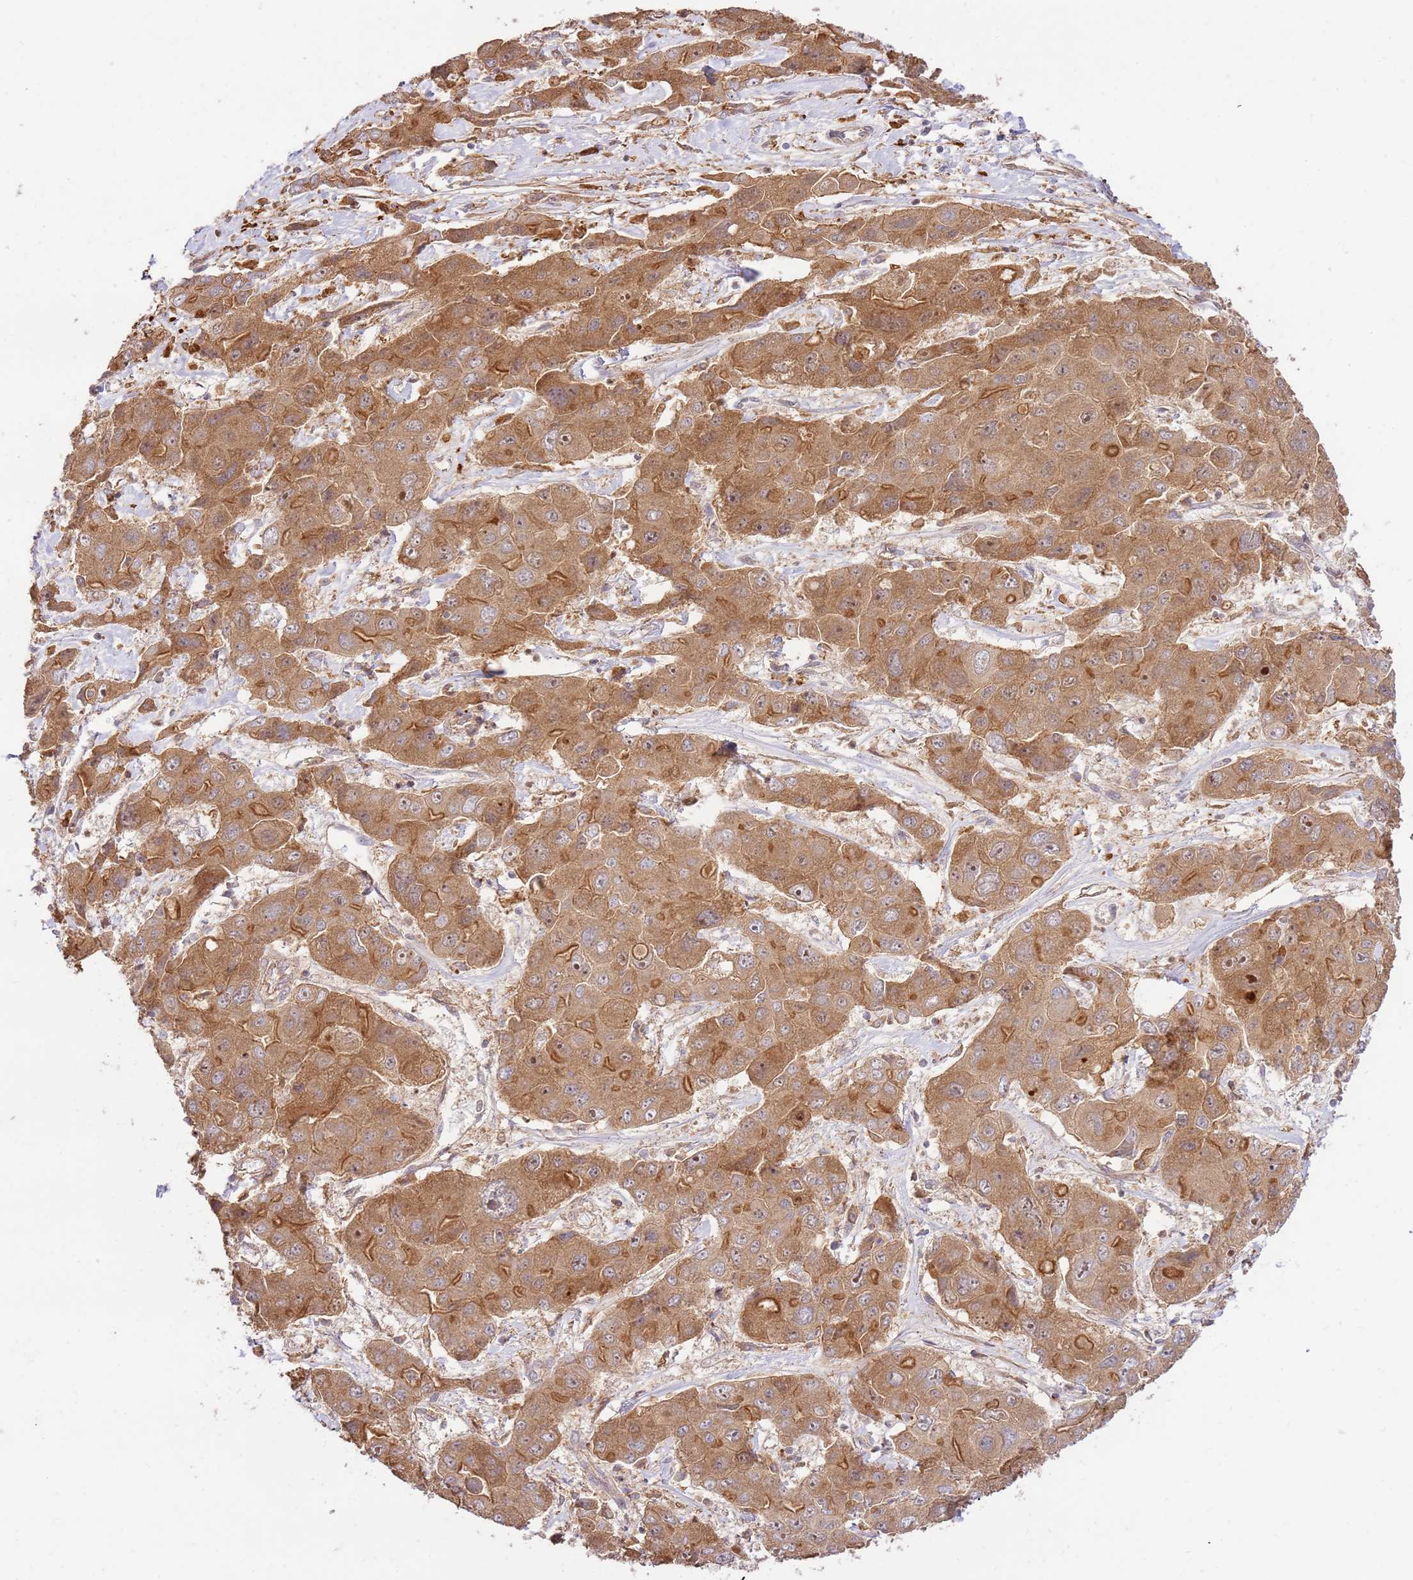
{"staining": {"intensity": "moderate", "quantity": ">75%", "location": "cytoplasmic/membranous"}, "tissue": "liver cancer", "cell_type": "Tumor cells", "image_type": "cancer", "snomed": [{"axis": "morphology", "description": "Cholangiocarcinoma"}, {"axis": "topography", "description": "Liver"}], "caption": "Immunohistochemistry image of neoplastic tissue: liver cancer stained using immunohistochemistry (IHC) displays medium levels of moderate protein expression localized specifically in the cytoplasmic/membranous of tumor cells, appearing as a cytoplasmic/membranous brown color.", "gene": "GAREM1", "patient": {"sex": "male", "age": 67}}